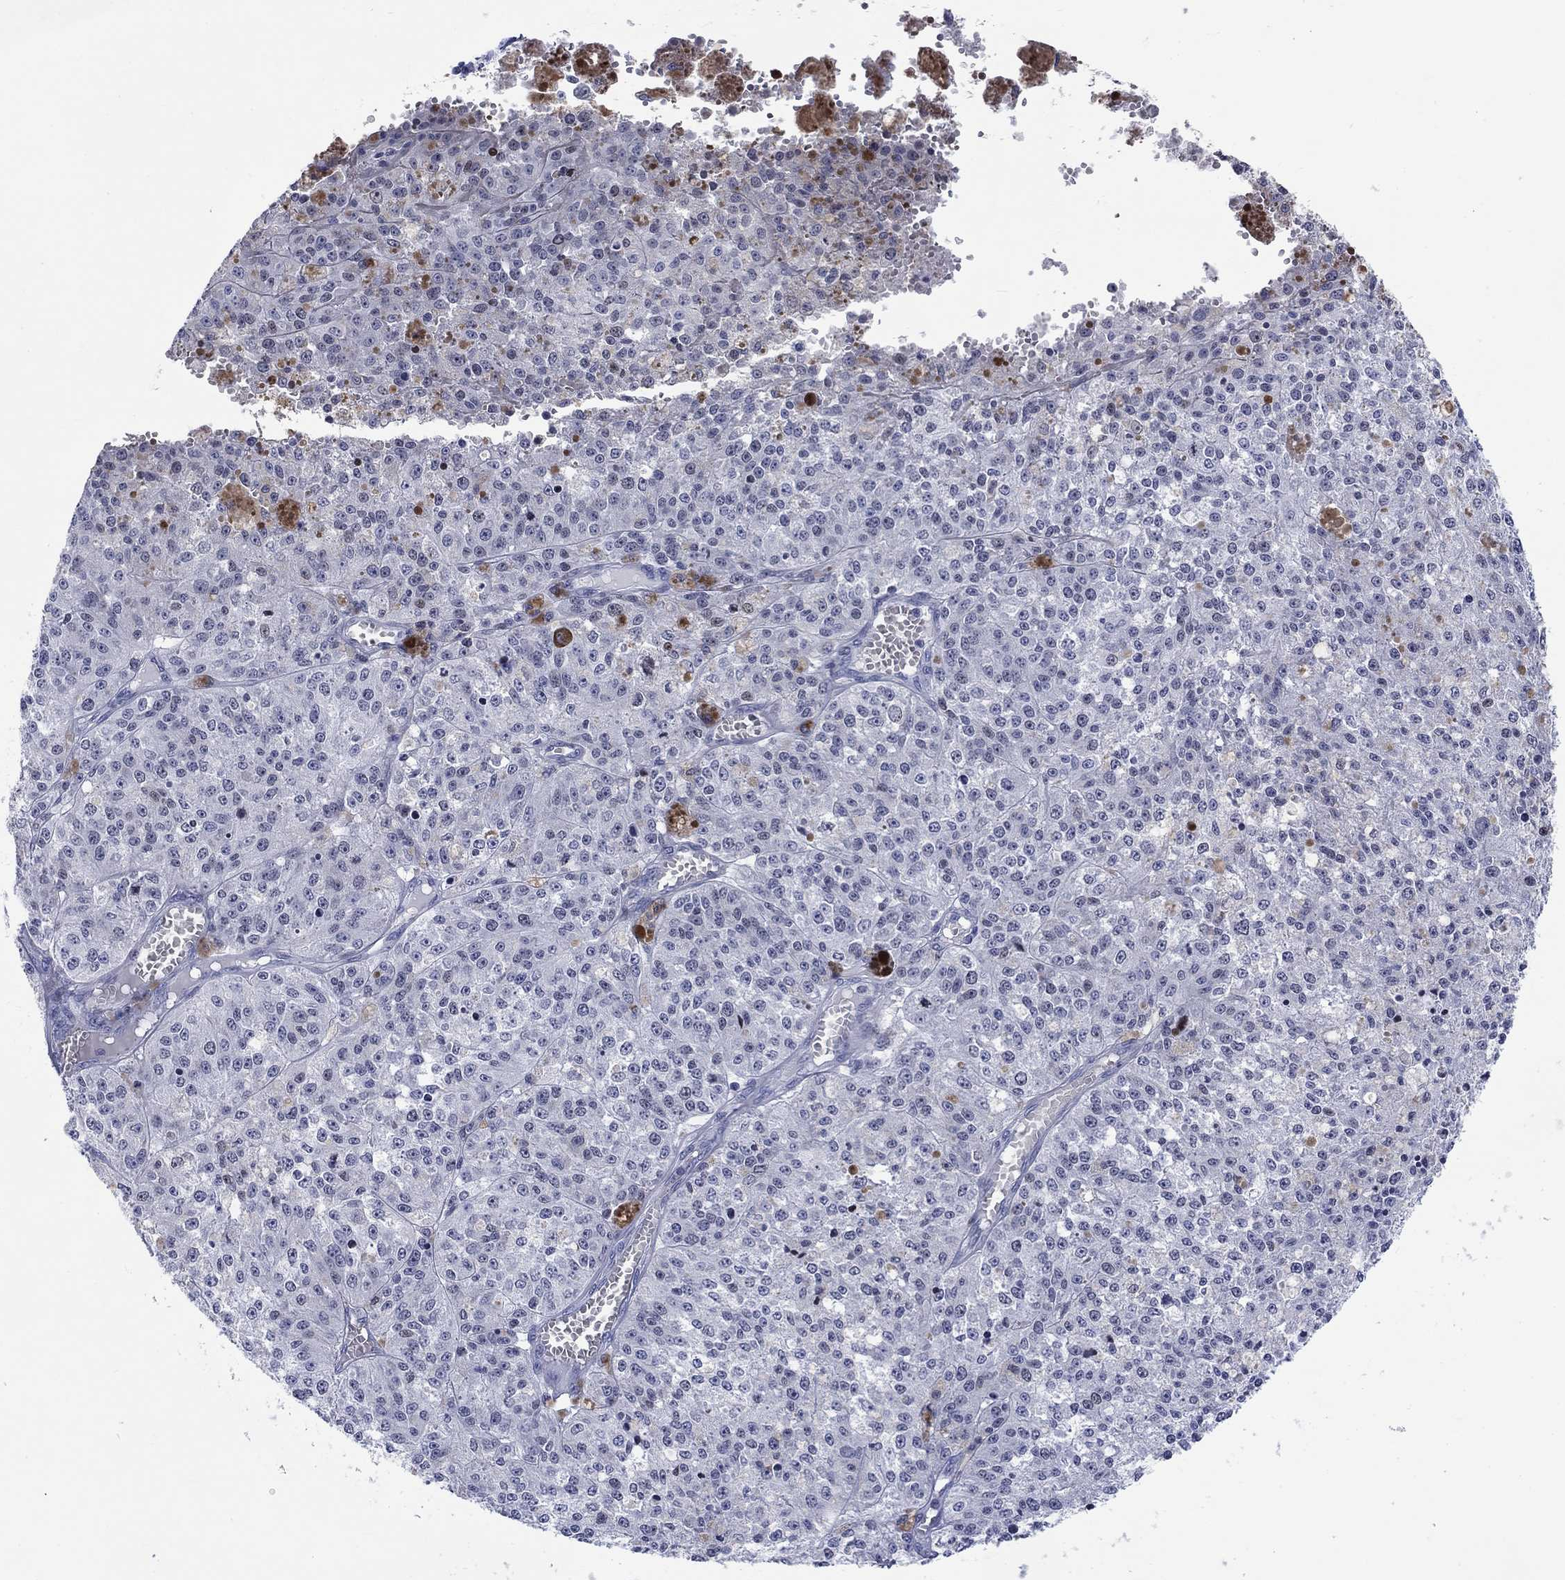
{"staining": {"intensity": "negative", "quantity": "none", "location": "none"}, "tissue": "melanoma", "cell_type": "Tumor cells", "image_type": "cancer", "snomed": [{"axis": "morphology", "description": "Malignant melanoma, Metastatic site"}, {"axis": "topography", "description": "Lymph node"}], "caption": "DAB (3,3'-diaminobenzidine) immunohistochemical staining of melanoma demonstrates no significant positivity in tumor cells.", "gene": "CDCA2", "patient": {"sex": "female", "age": 64}}